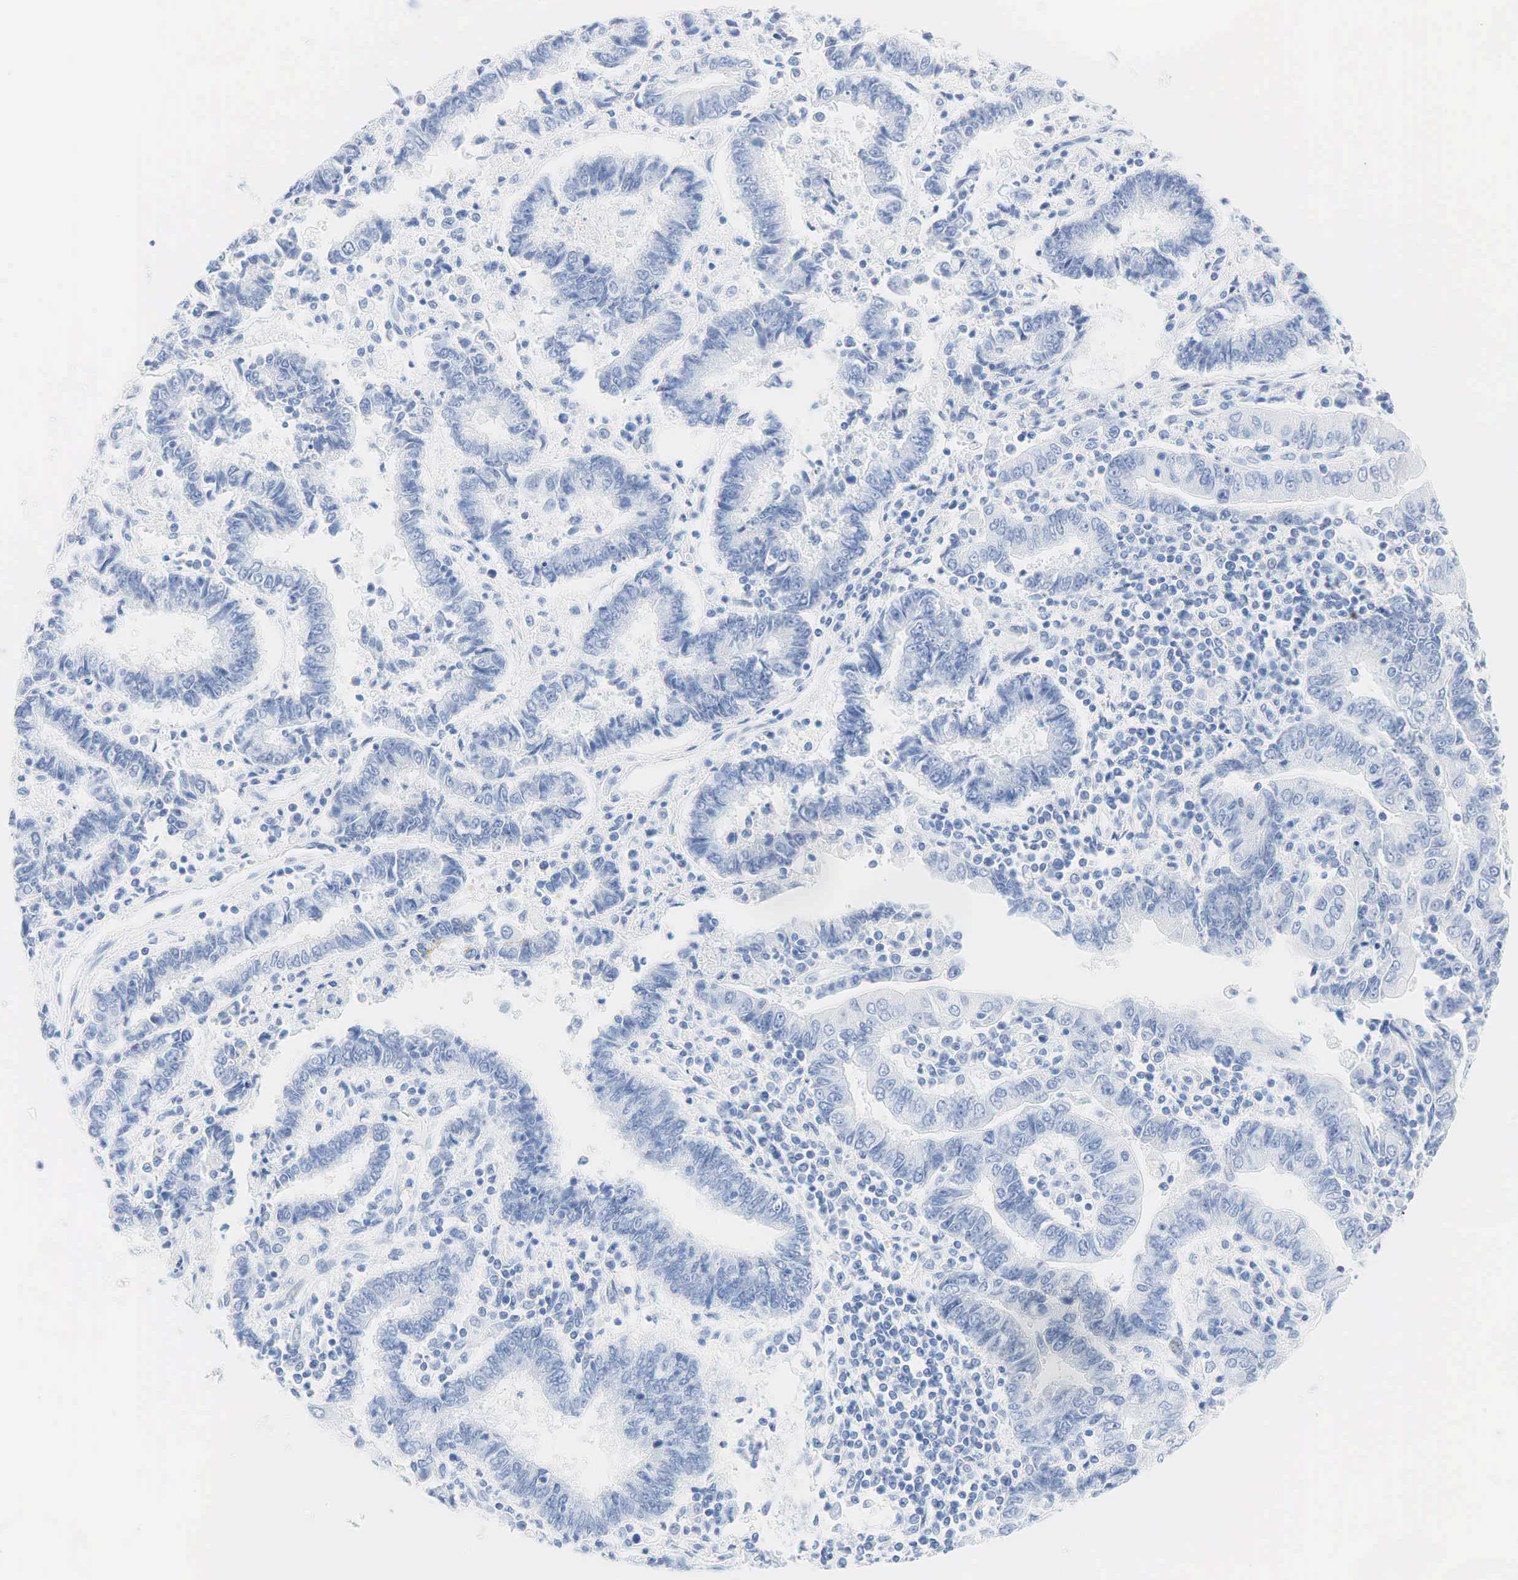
{"staining": {"intensity": "negative", "quantity": "none", "location": "none"}, "tissue": "endometrial cancer", "cell_type": "Tumor cells", "image_type": "cancer", "snomed": [{"axis": "morphology", "description": "Adenocarcinoma, NOS"}, {"axis": "topography", "description": "Endometrium"}], "caption": "This is an immunohistochemistry micrograph of human endometrial adenocarcinoma. There is no staining in tumor cells.", "gene": "INHA", "patient": {"sex": "female", "age": 75}}